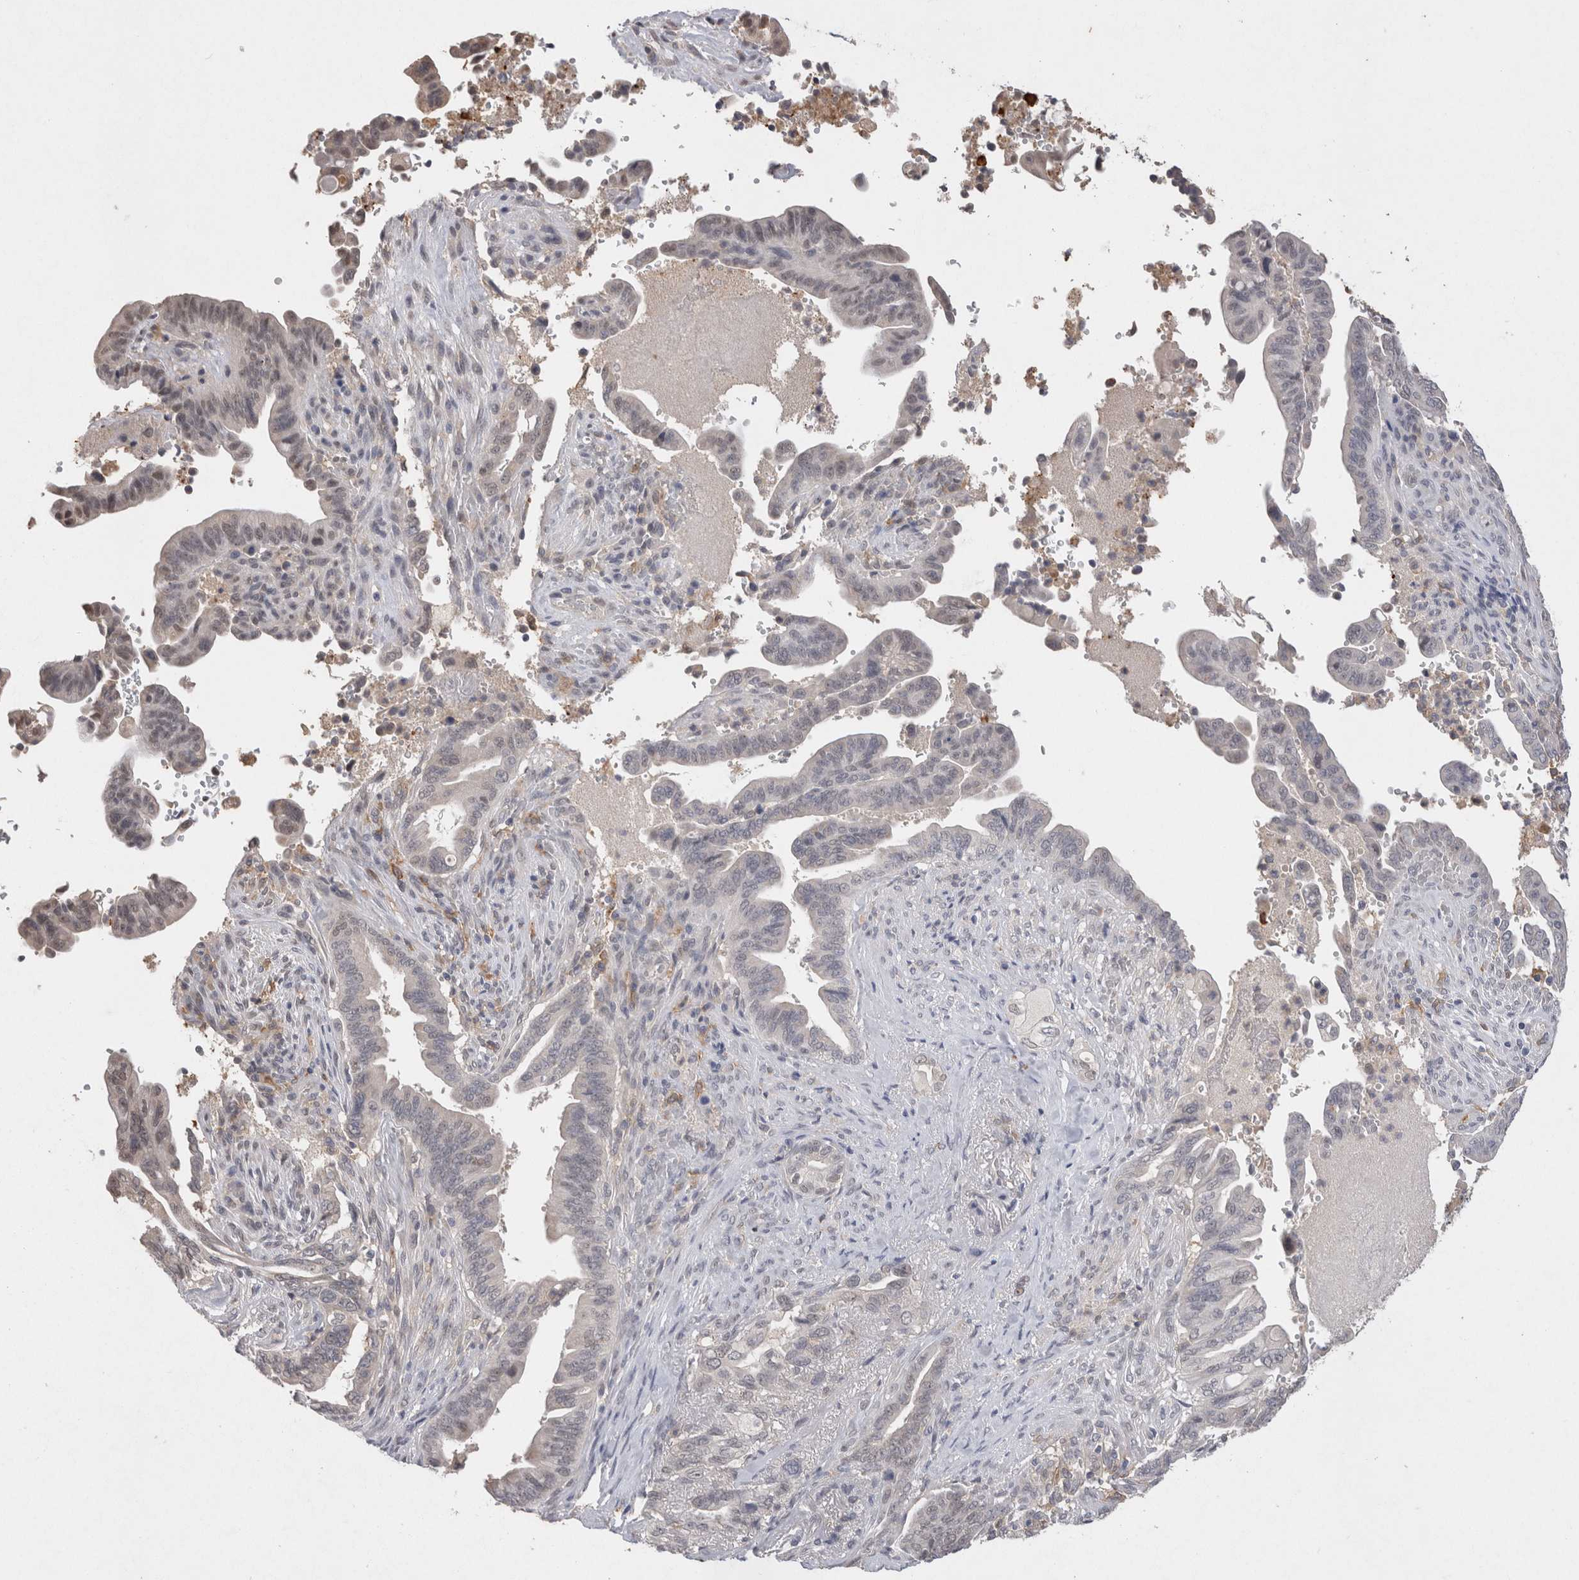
{"staining": {"intensity": "weak", "quantity": "<25%", "location": "nuclear"}, "tissue": "pancreatic cancer", "cell_type": "Tumor cells", "image_type": "cancer", "snomed": [{"axis": "morphology", "description": "Adenocarcinoma, NOS"}, {"axis": "topography", "description": "Pancreas"}], "caption": "Tumor cells show no significant protein staining in adenocarcinoma (pancreatic). The staining is performed using DAB brown chromogen with nuclei counter-stained in using hematoxylin.", "gene": "VSIG4", "patient": {"sex": "male", "age": 70}}